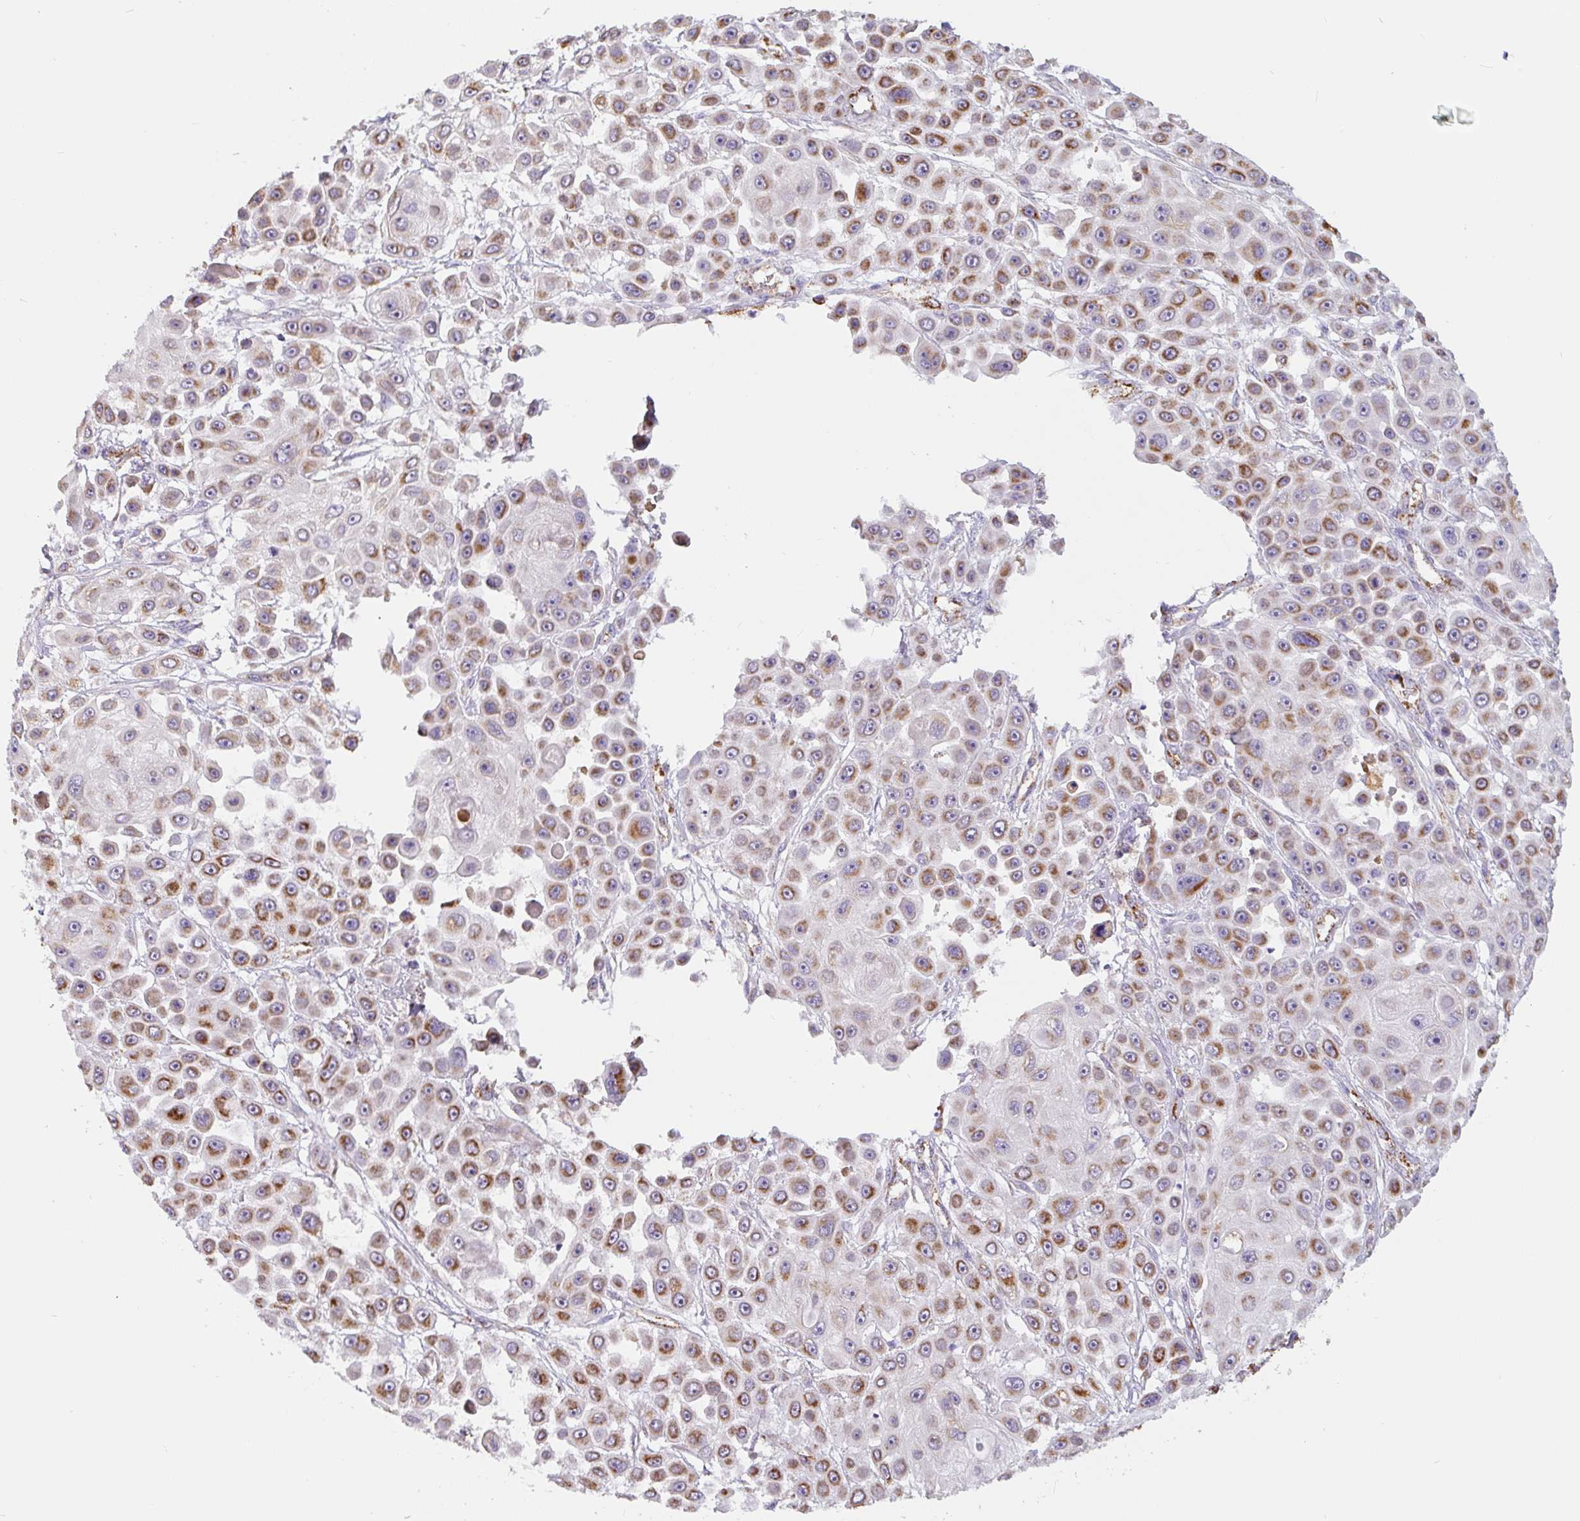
{"staining": {"intensity": "moderate", "quantity": ">75%", "location": "cytoplasmic/membranous"}, "tissue": "skin cancer", "cell_type": "Tumor cells", "image_type": "cancer", "snomed": [{"axis": "morphology", "description": "Squamous cell carcinoma, NOS"}, {"axis": "topography", "description": "Skin"}], "caption": "Protein staining reveals moderate cytoplasmic/membranous staining in approximately >75% of tumor cells in skin cancer. (IHC, brightfield microscopy, high magnification).", "gene": "MT-CO2", "patient": {"sex": "male", "age": 67}}